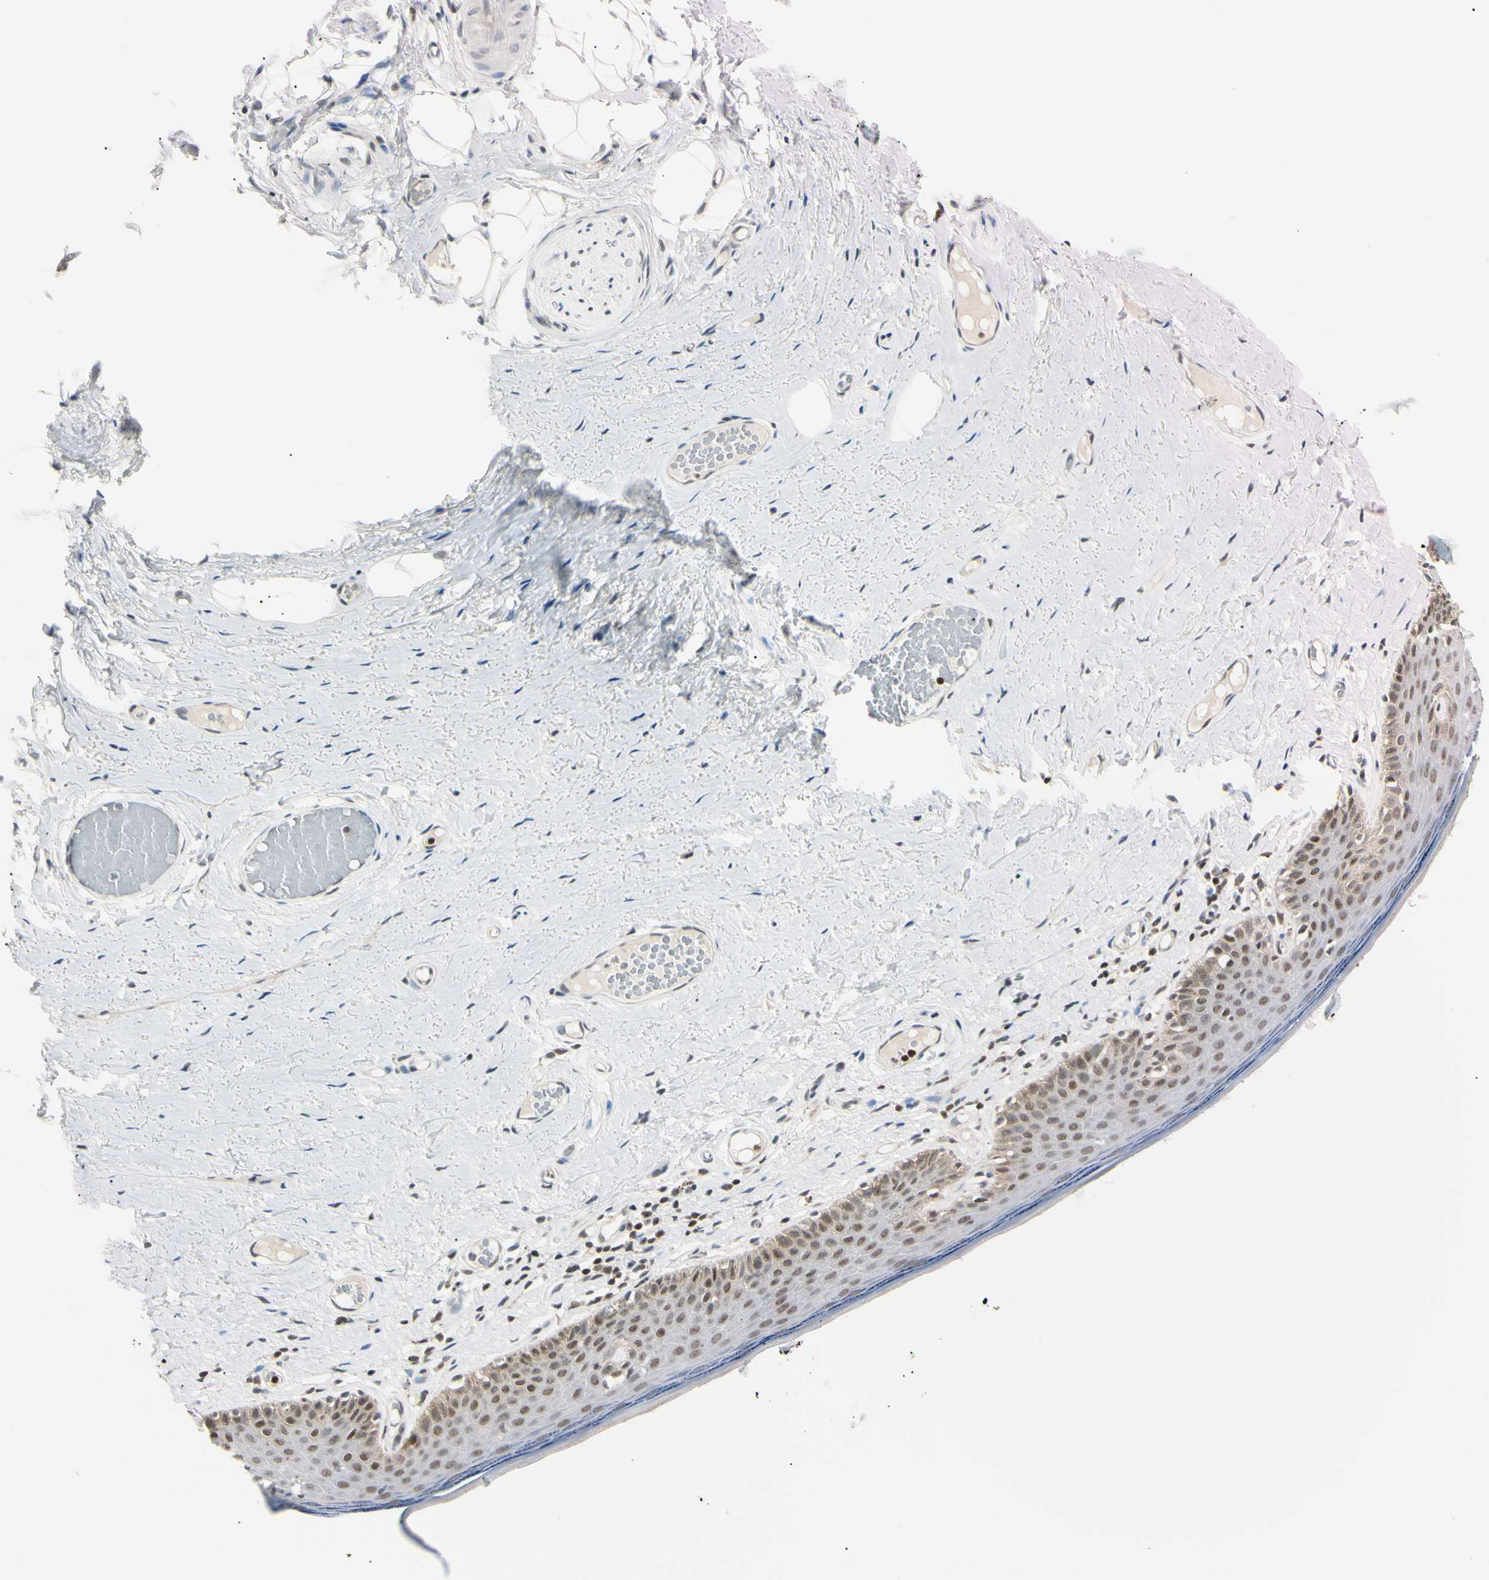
{"staining": {"intensity": "moderate", "quantity": "25%-75%", "location": "nuclear"}, "tissue": "skin", "cell_type": "Epidermal cells", "image_type": "normal", "snomed": [{"axis": "morphology", "description": "Normal tissue, NOS"}, {"axis": "topography", "description": "Vulva"}], "caption": "Immunohistochemistry photomicrograph of benign skin stained for a protein (brown), which displays medium levels of moderate nuclear positivity in about 25%-75% of epidermal cells.", "gene": "C1orf174", "patient": {"sex": "female", "age": 54}}